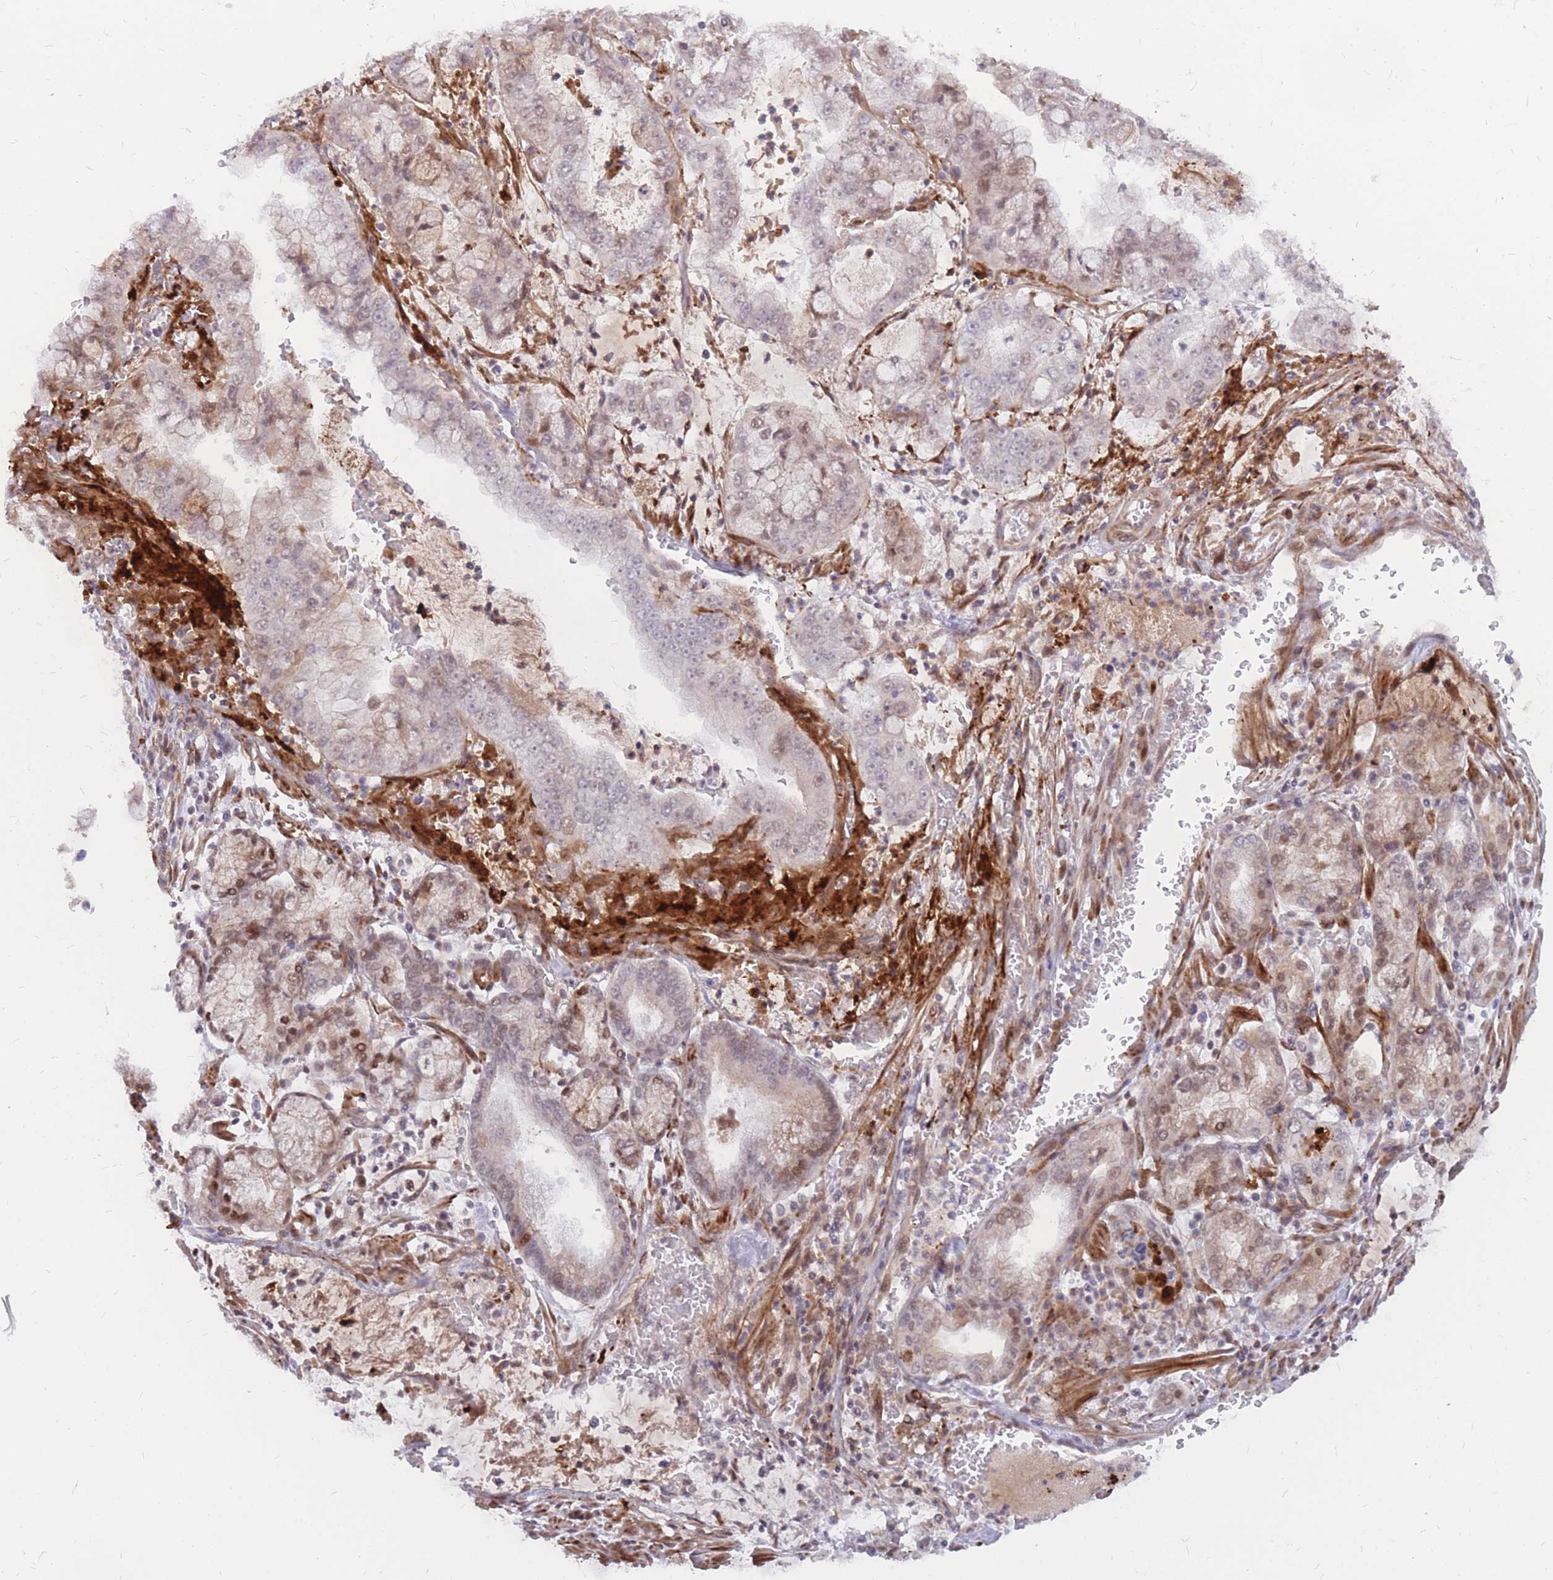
{"staining": {"intensity": "weak", "quantity": "<25%", "location": "nuclear"}, "tissue": "stomach cancer", "cell_type": "Tumor cells", "image_type": "cancer", "snomed": [{"axis": "morphology", "description": "Adenocarcinoma, NOS"}, {"axis": "topography", "description": "Stomach"}], "caption": "Tumor cells show no significant expression in stomach cancer.", "gene": "ADD2", "patient": {"sex": "male", "age": 76}}